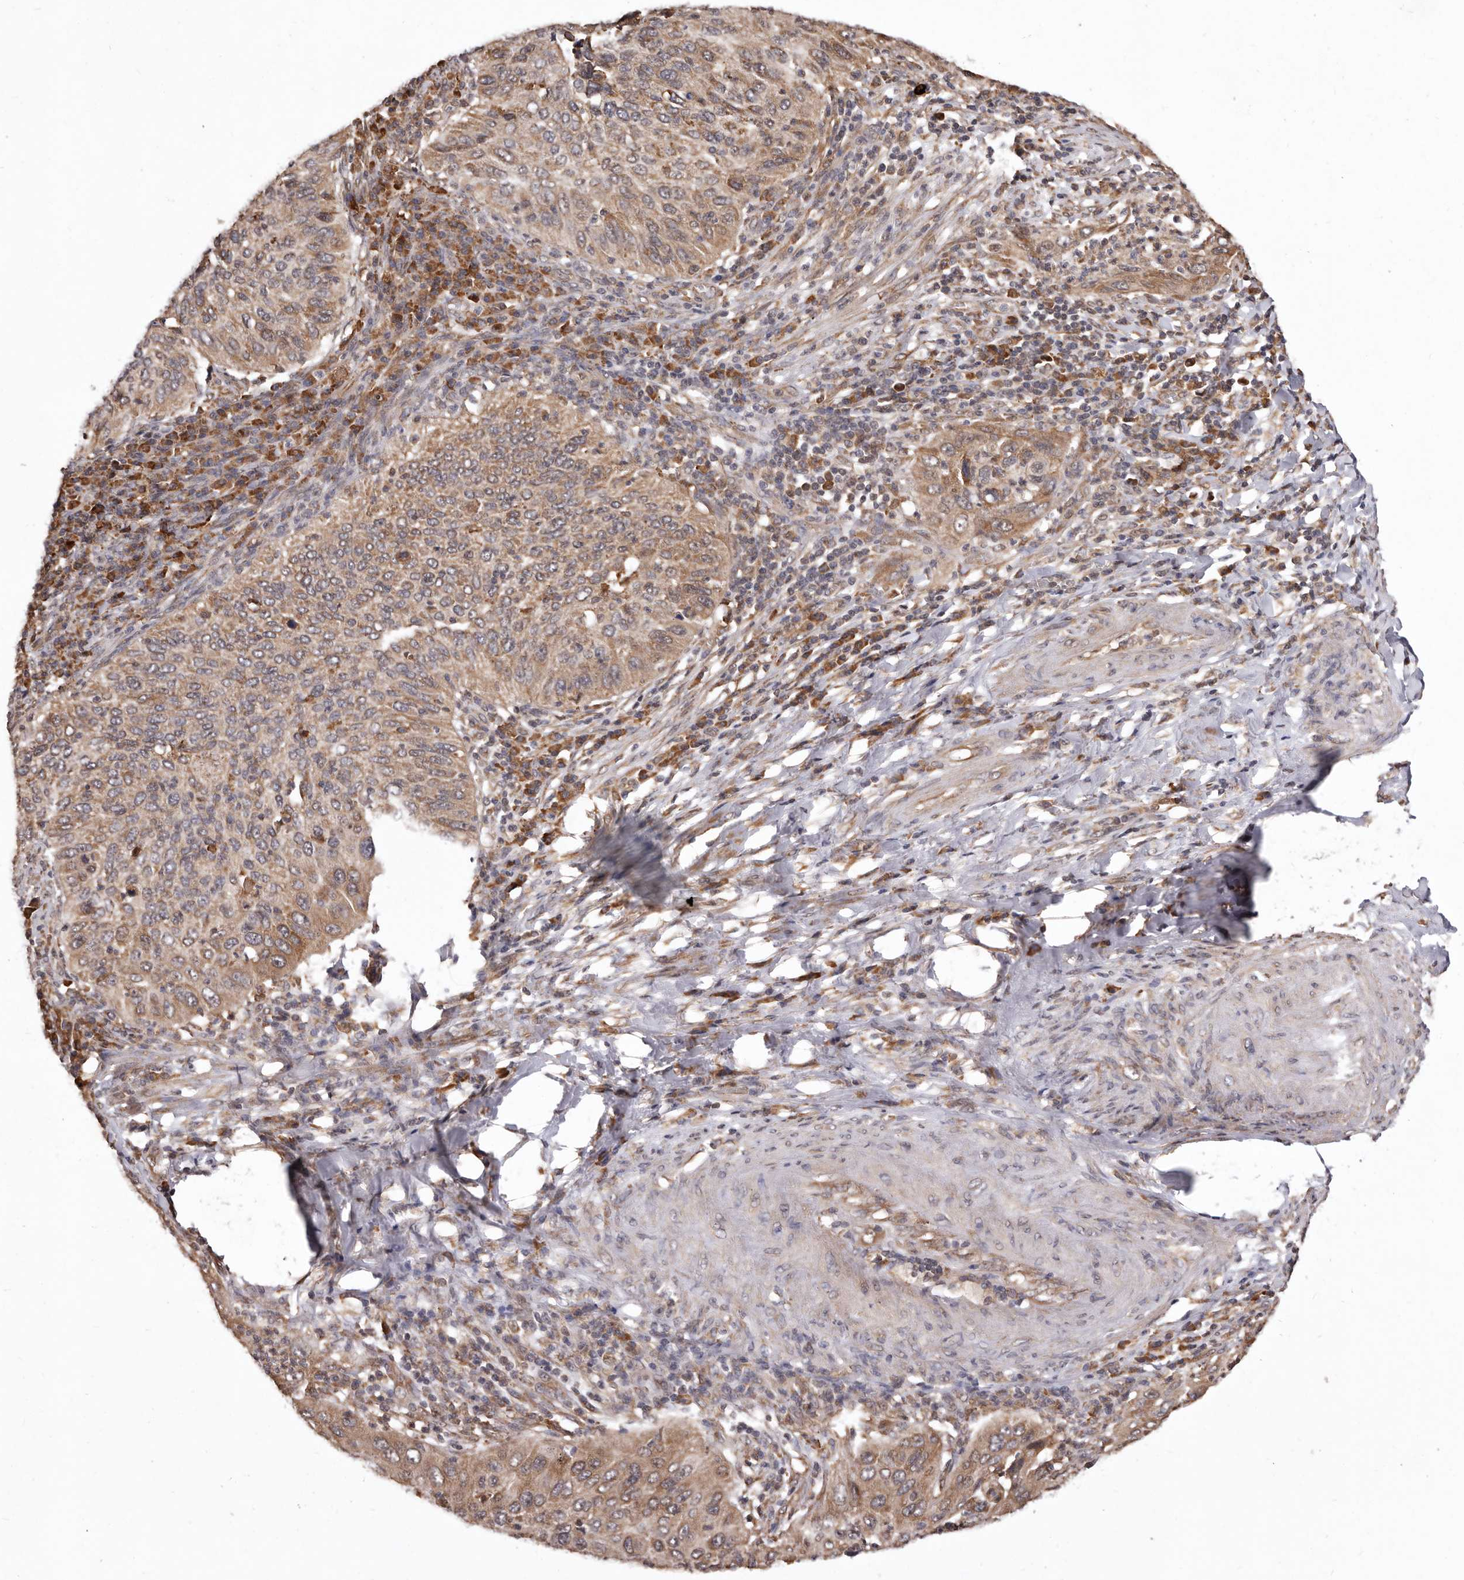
{"staining": {"intensity": "moderate", "quantity": ">75%", "location": "cytoplasmic/membranous"}, "tissue": "cervical cancer", "cell_type": "Tumor cells", "image_type": "cancer", "snomed": [{"axis": "morphology", "description": "Squamous cell carcinoma, NOS"}, {"axis": "topography", "description": "Cervix"}], "caption": "Immunohistochemistry histopathology image of human squamous cell carcinoma (cervical) stained for a protein (brown), which demonstrates medium levels of moderate cytoplasmic/membranous staining in approximately >75% of tumor cells.", "gene": "RRM2B", "patient": {"sex": "female", "age": 38}}